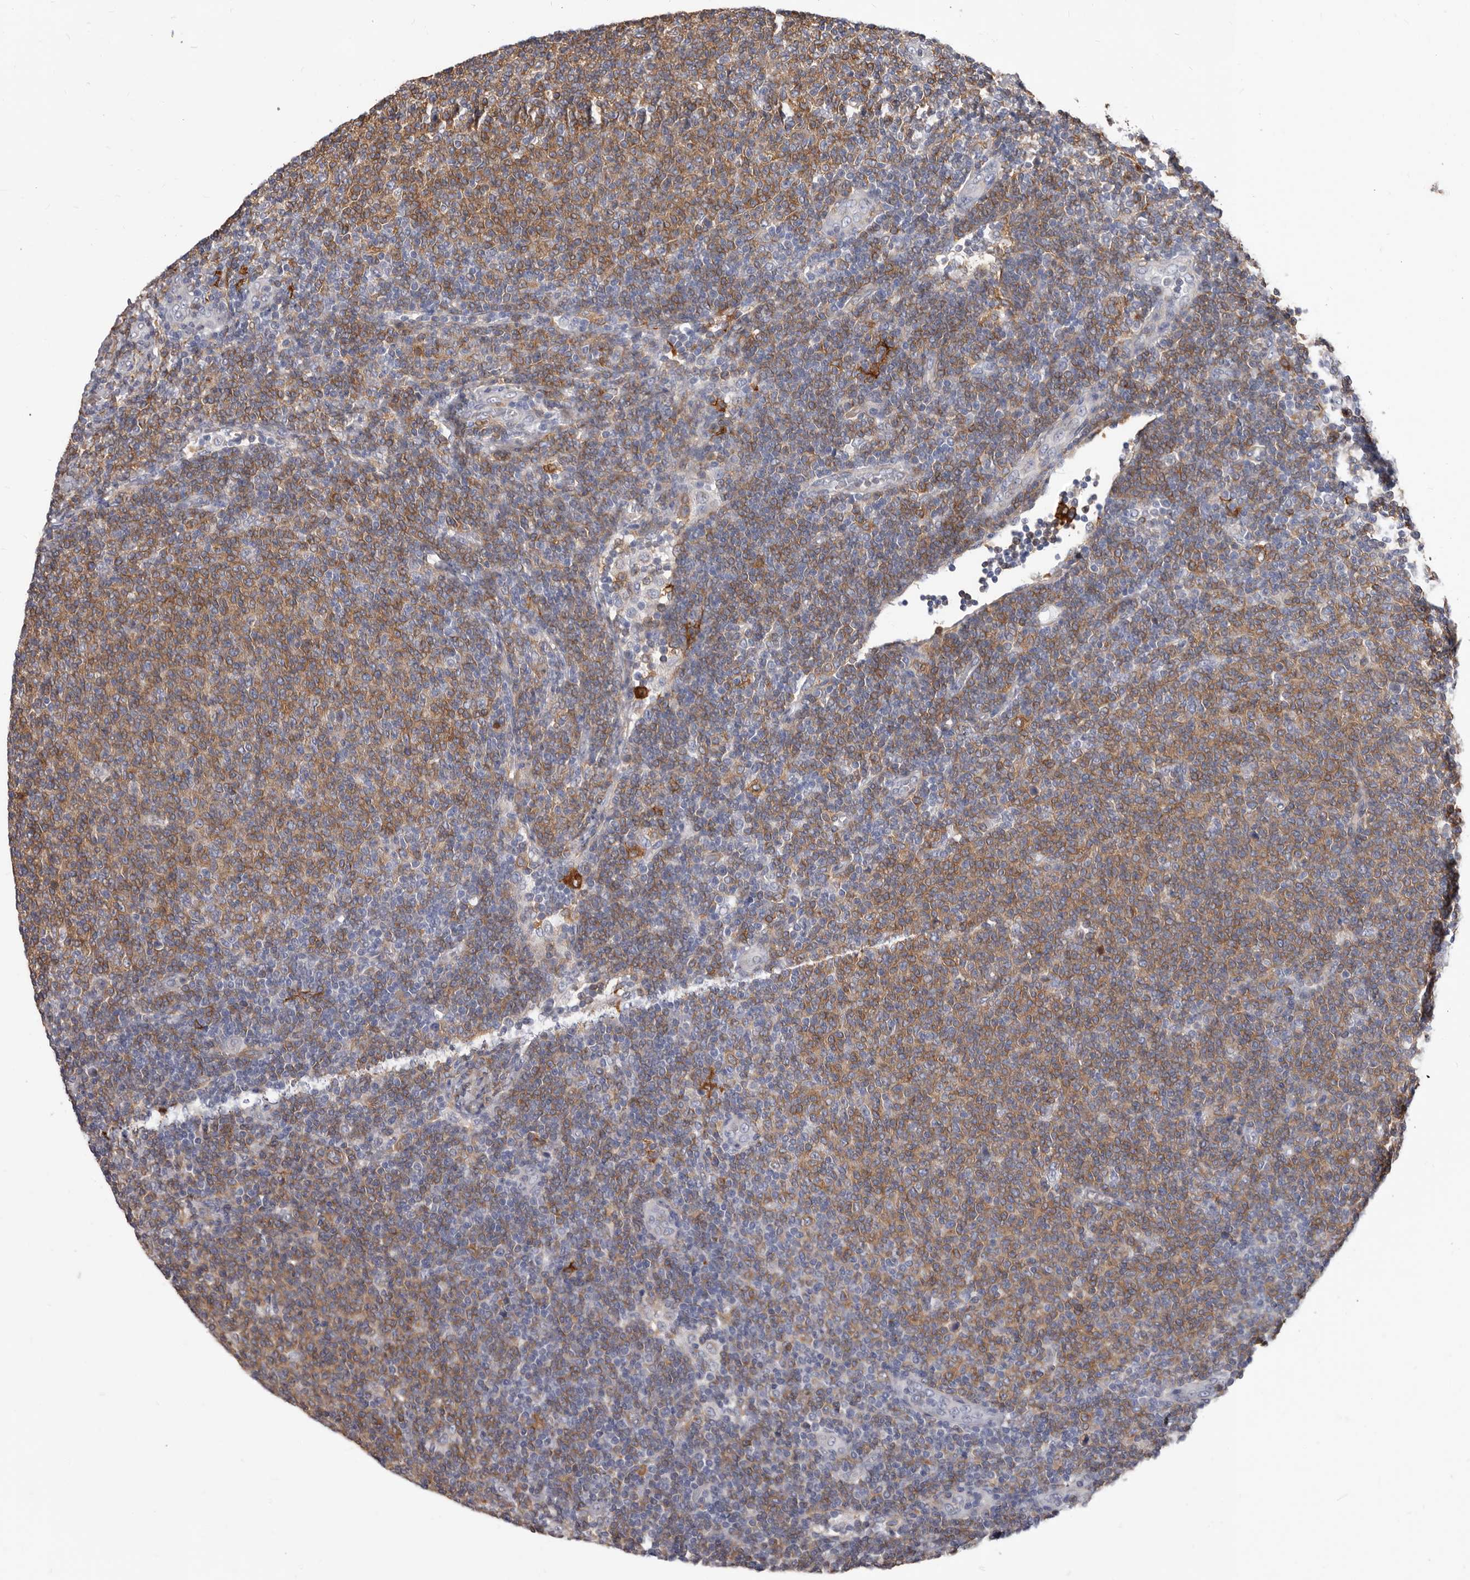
{"staining": {"intensity": "weak", "quantity": ">75%", "location": "cytoplasmic/membranous"}, "tissue": "lymphoma", "cell_type": "Tumor cells", "image_type": "cancer", "snomed": [{"axis": "morphology", "description": "Malignant lymphoma, non-Hodgkin's type, Low grade"}, {"axis": "topography", "description": "Lymph node"}], "caption": "A photomicrograph of human malignant lymphoma, non-Hodgkin's type (low-grade) stained for a protein shows weak cytoplasmic/membranous brown staining in tumor cells.", "gene": "NIBAN1", "patient": {"sex": "male", "age": 66}}